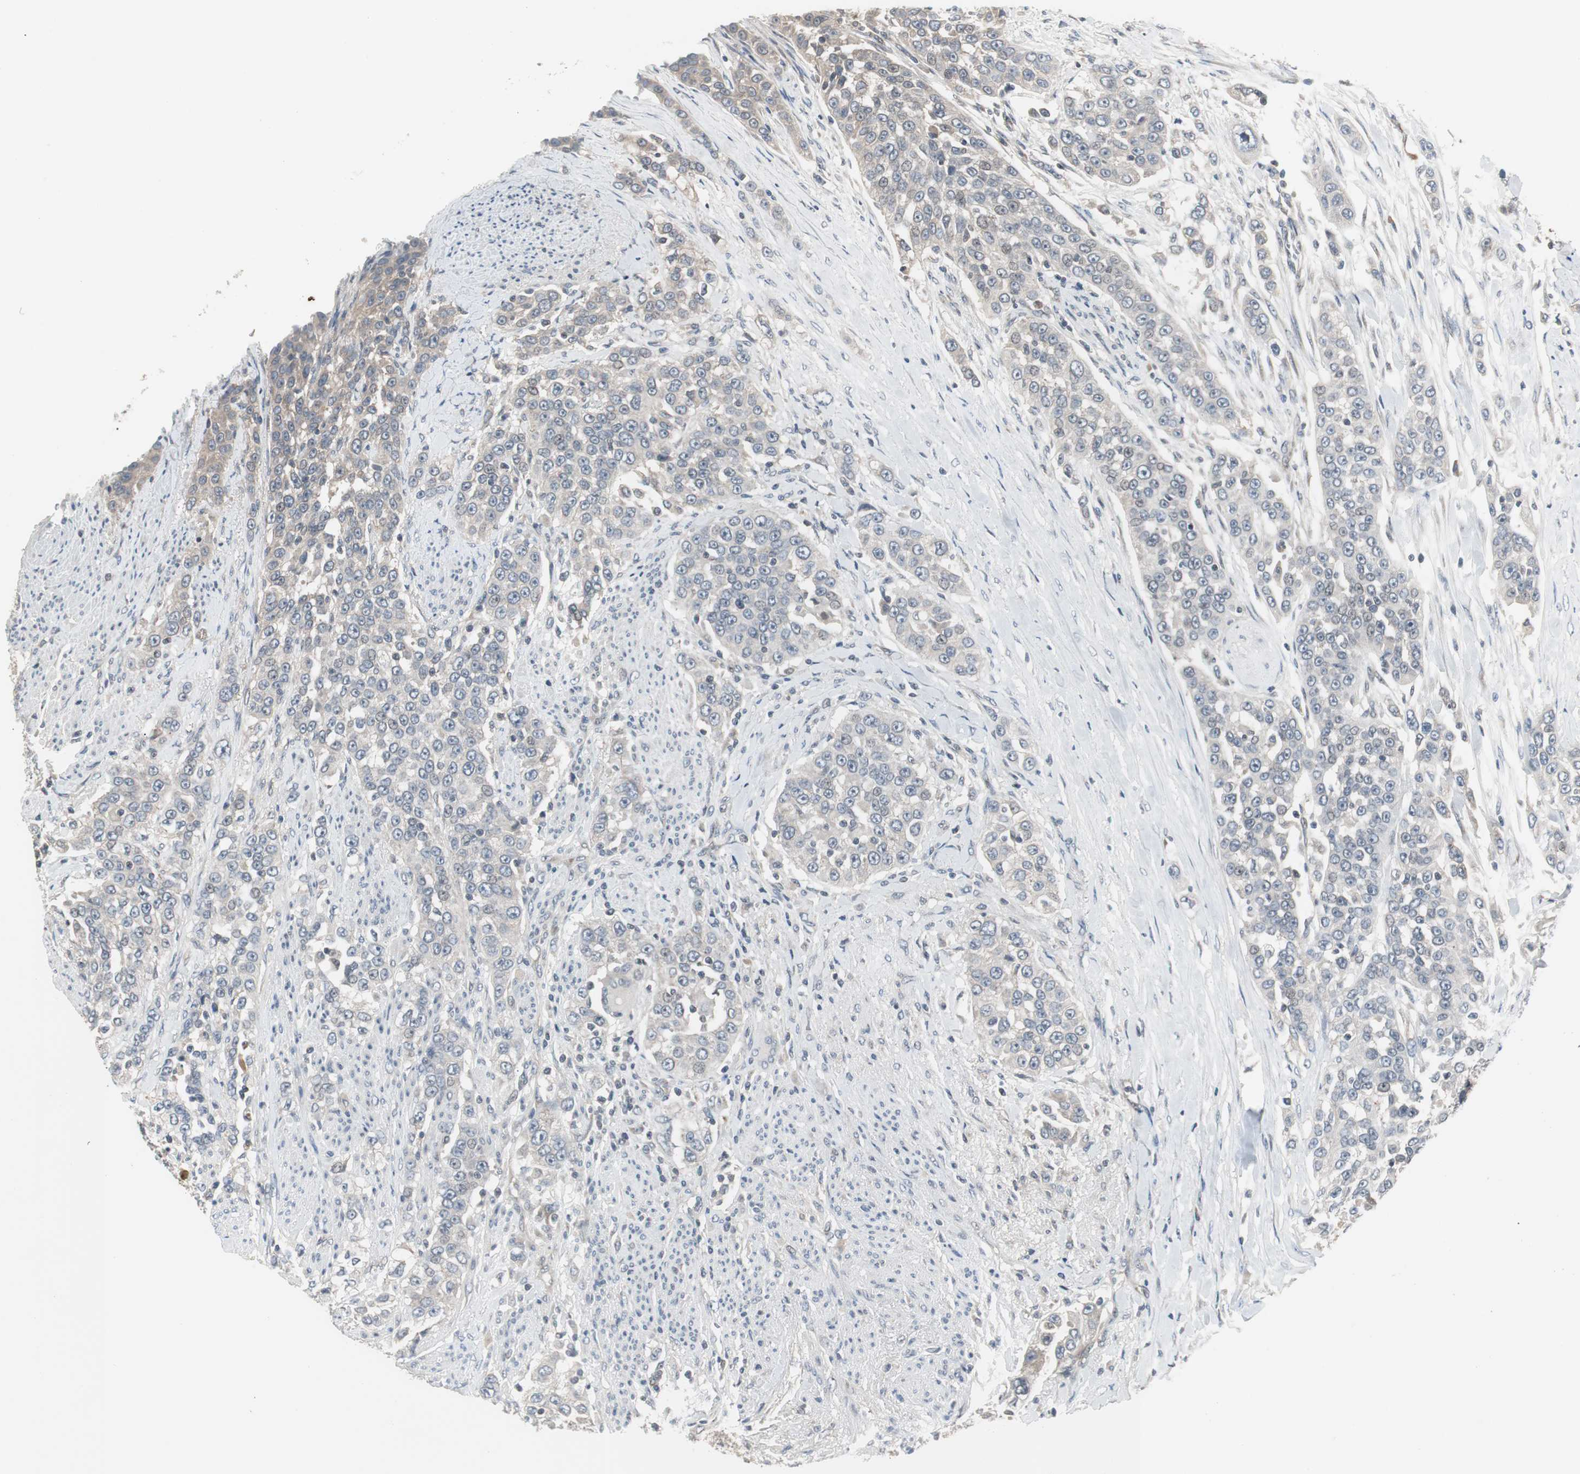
{"staining": {"intensity": "weak", "quantity": "25%-75%", "location": "cytoplasmic/membranous"}, "tissue": "urothelial cancer", "cell_type": "Tumor cells", "image_type": "cancer", "snomed": [{"axis": "morphology", "description": "Urothelial carcinoma, High grade"}, {"axis": "topography", "description": "Urinary bladder"}], "caption": "Urothelial carcinoma (high-grade) stained with a brown dye reveals weak cytoplasmic/membranous positive positivity in about 25%-75% of tumor cells.", "gene": "ZMPSTE24", "patient": {"sex": "female", "age": 80}}